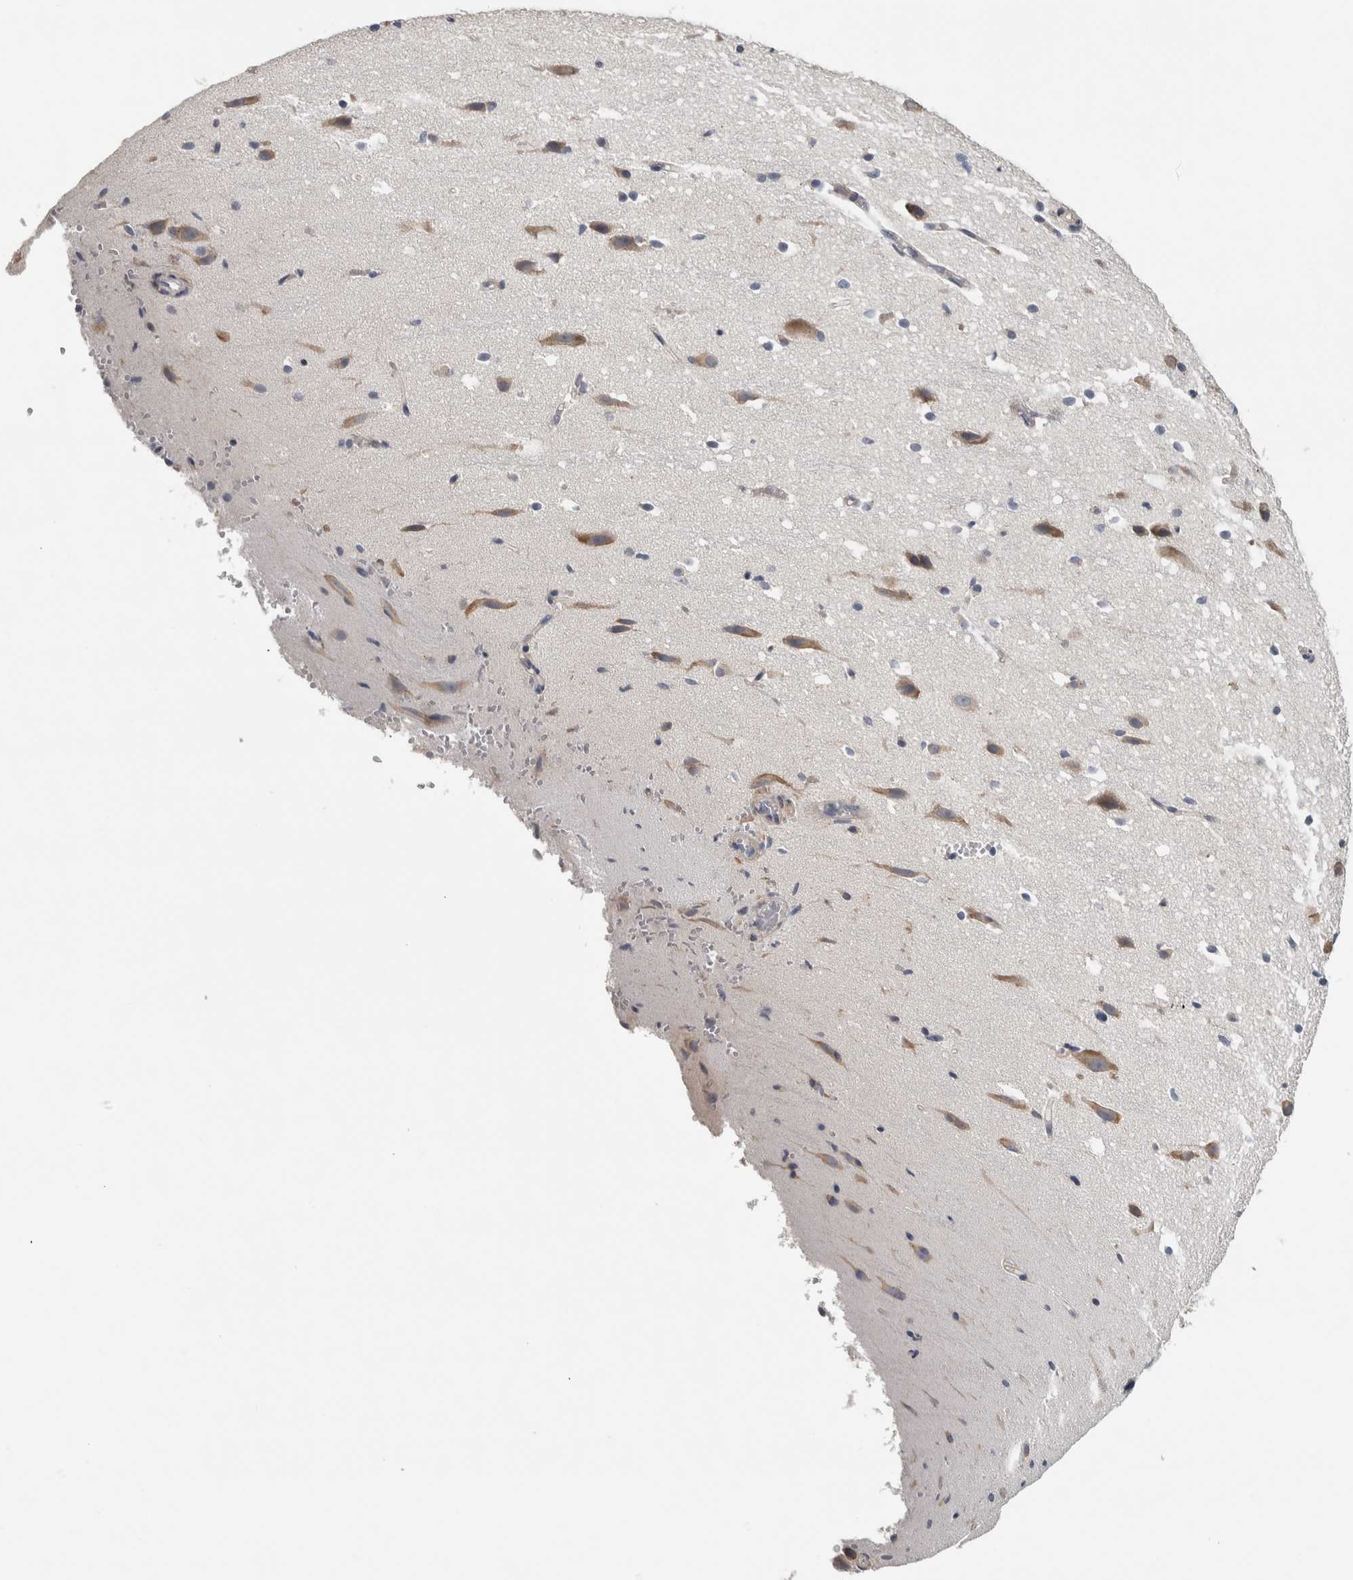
{"staining": {"intensity": "negative", "quantity": "none", "location": "none"}, "tissue": "cerebral cortex", "cell_type": "Endothelial cells", "image_type": "normal", "snomed": [{"axis": "morphology", "description": "Normal tissue, NOS"}, {"axis": "morphology", "description": "Developmental malformation"}, {"axis": "topography", "description": "Cerebral cortex"}], "caption": "The micrograph exhibits no significant expression in endothelial cells of cerebral cortex.", "gene": "ADPRM", "patient": {"sex": "female", "age": 30}}